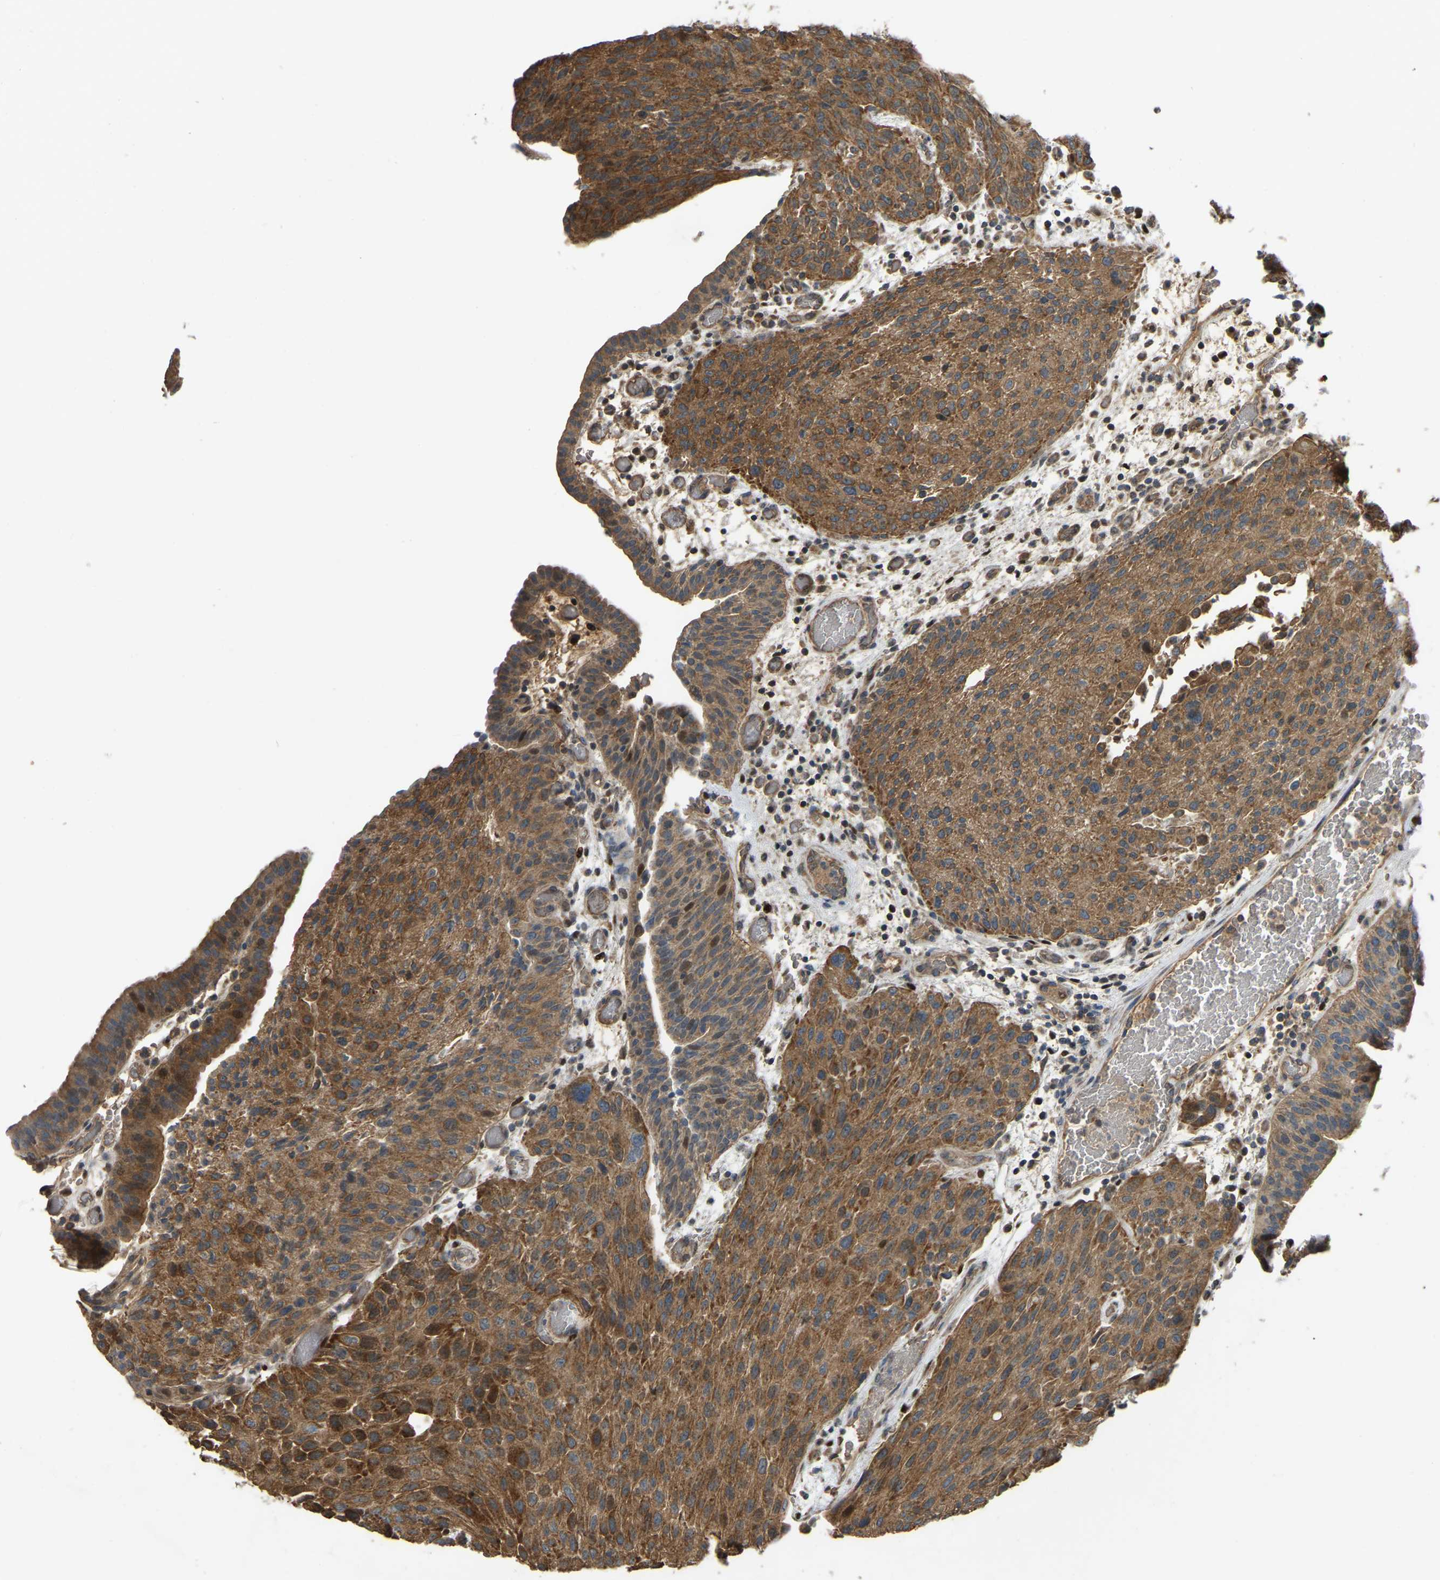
{"staining": {"intensity": "strong", "quantity": ">75%", "location": "cytoplasmic/membranous"}, "tissue": "urothelial cancer", "cell_type": "Tumor cells", "image_type": "cancer", "snomed": [{"axis": "morphology", "description": "Urothelial carcinoma, Low grade"}, {"axis": "morphology", "description": "Urothelial carcinoma, High grade"}, {"axis": "topography", "description": "Urinary bladder"}], "caption": "Immunohistochemistry (IHC) (DAB (3,3'-diaminobenzidine)) staining of urothelial cancer shows strong cytoplasmic/membranous protein staining in about >75% of tumor cells.", "gene": "C21orf91", "patient": {"sex": "male", "age": 35}}